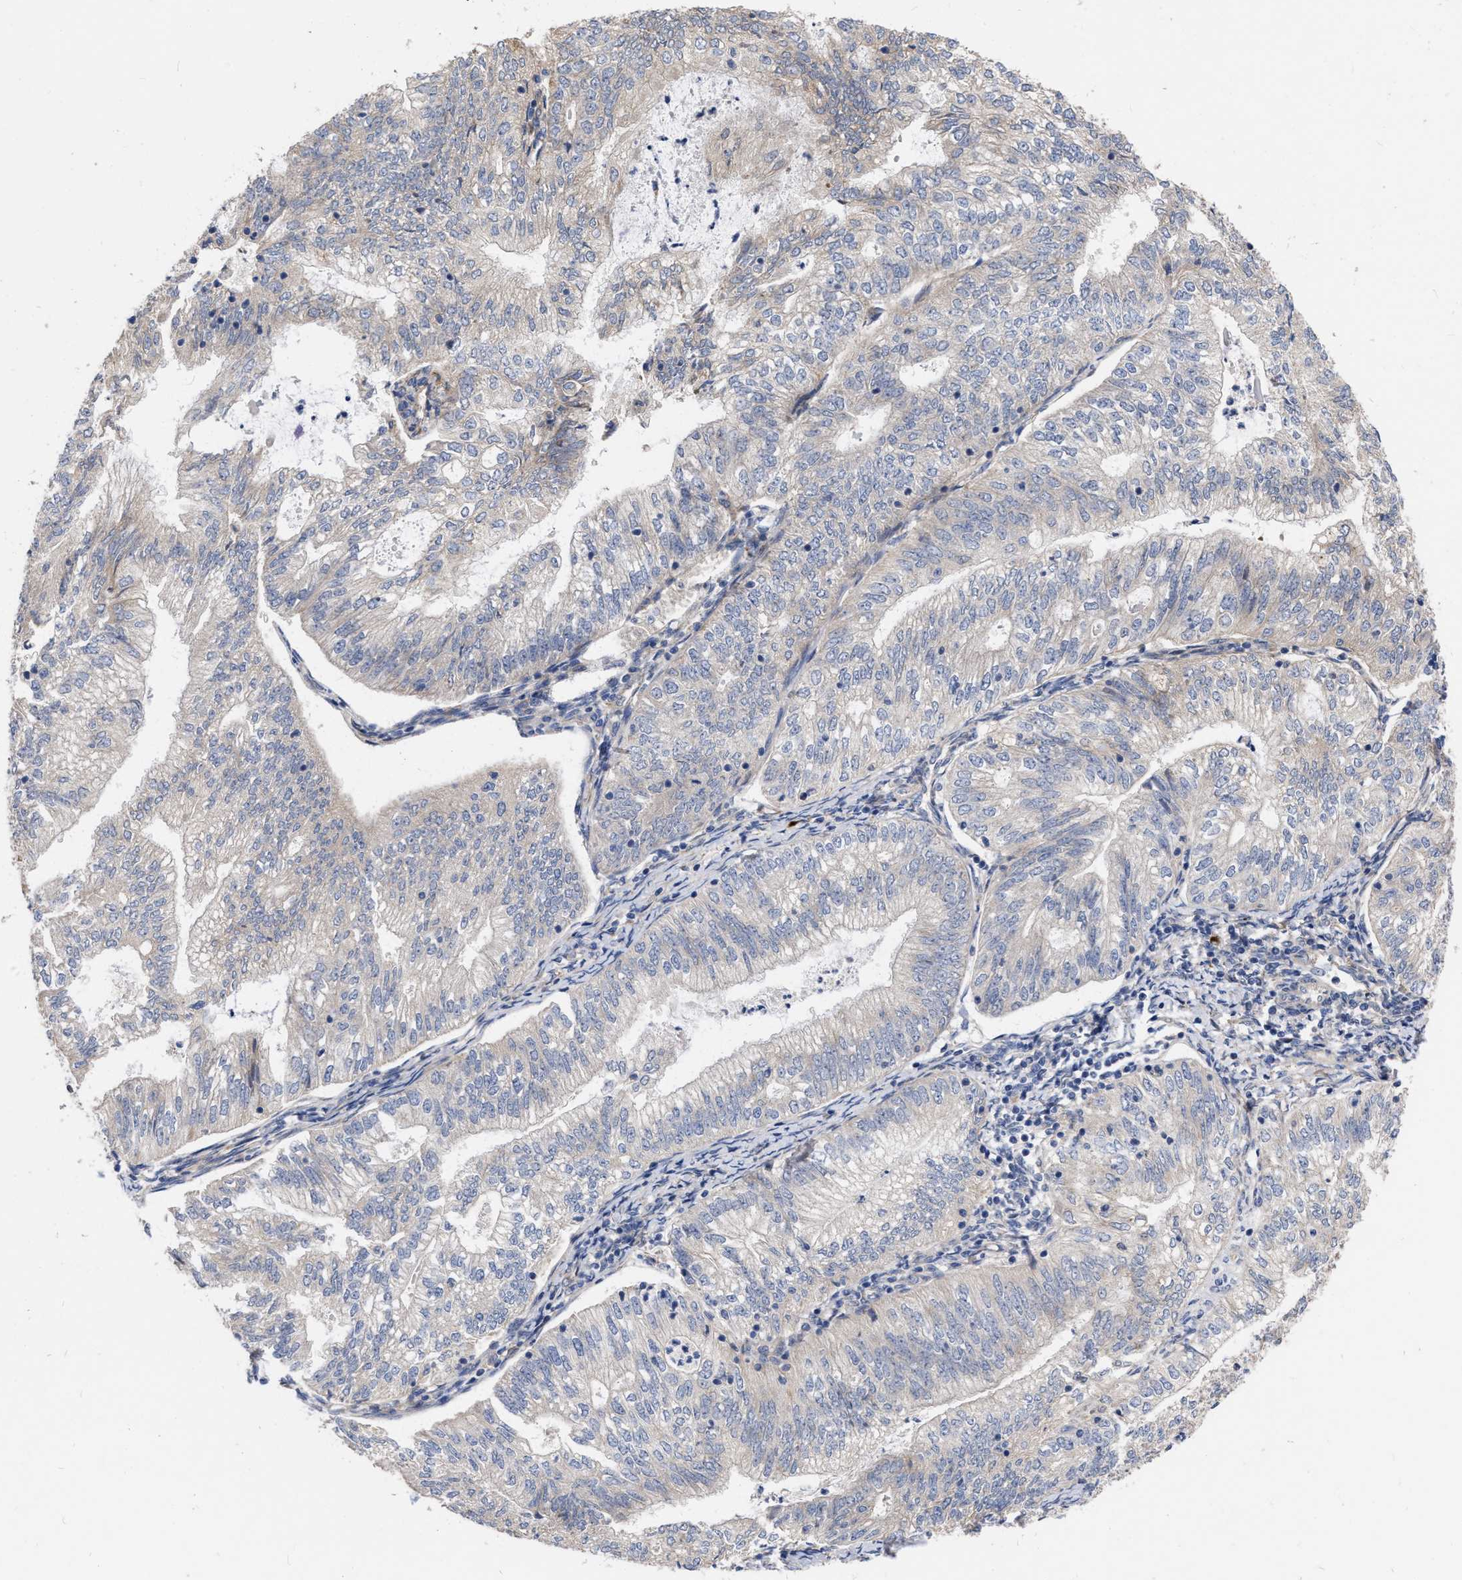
{"staining": {"intensity": "negative", "quantity": "none", "location": "none"}, "tissue": "endometrial cancer", "cell_type": "Tumor cells", "image_type": "cancer", "snomed": [{"axis": "morphology", "description": "Adenocarcinoma, NOS"}, {"axis": "topography", "description": "Endometrium"}], "caption": "A micrograph of endometrial cancer (adenocarcinoma) stained for a protein shows no brown staining in tumor cells. (DAB (3,3'-diaminobenzidine) immunohistochemistry visualized using brightfield microscopy, high magnification).", "gene": "MLST8", "patient": {"sex": "female", "age": 69}}